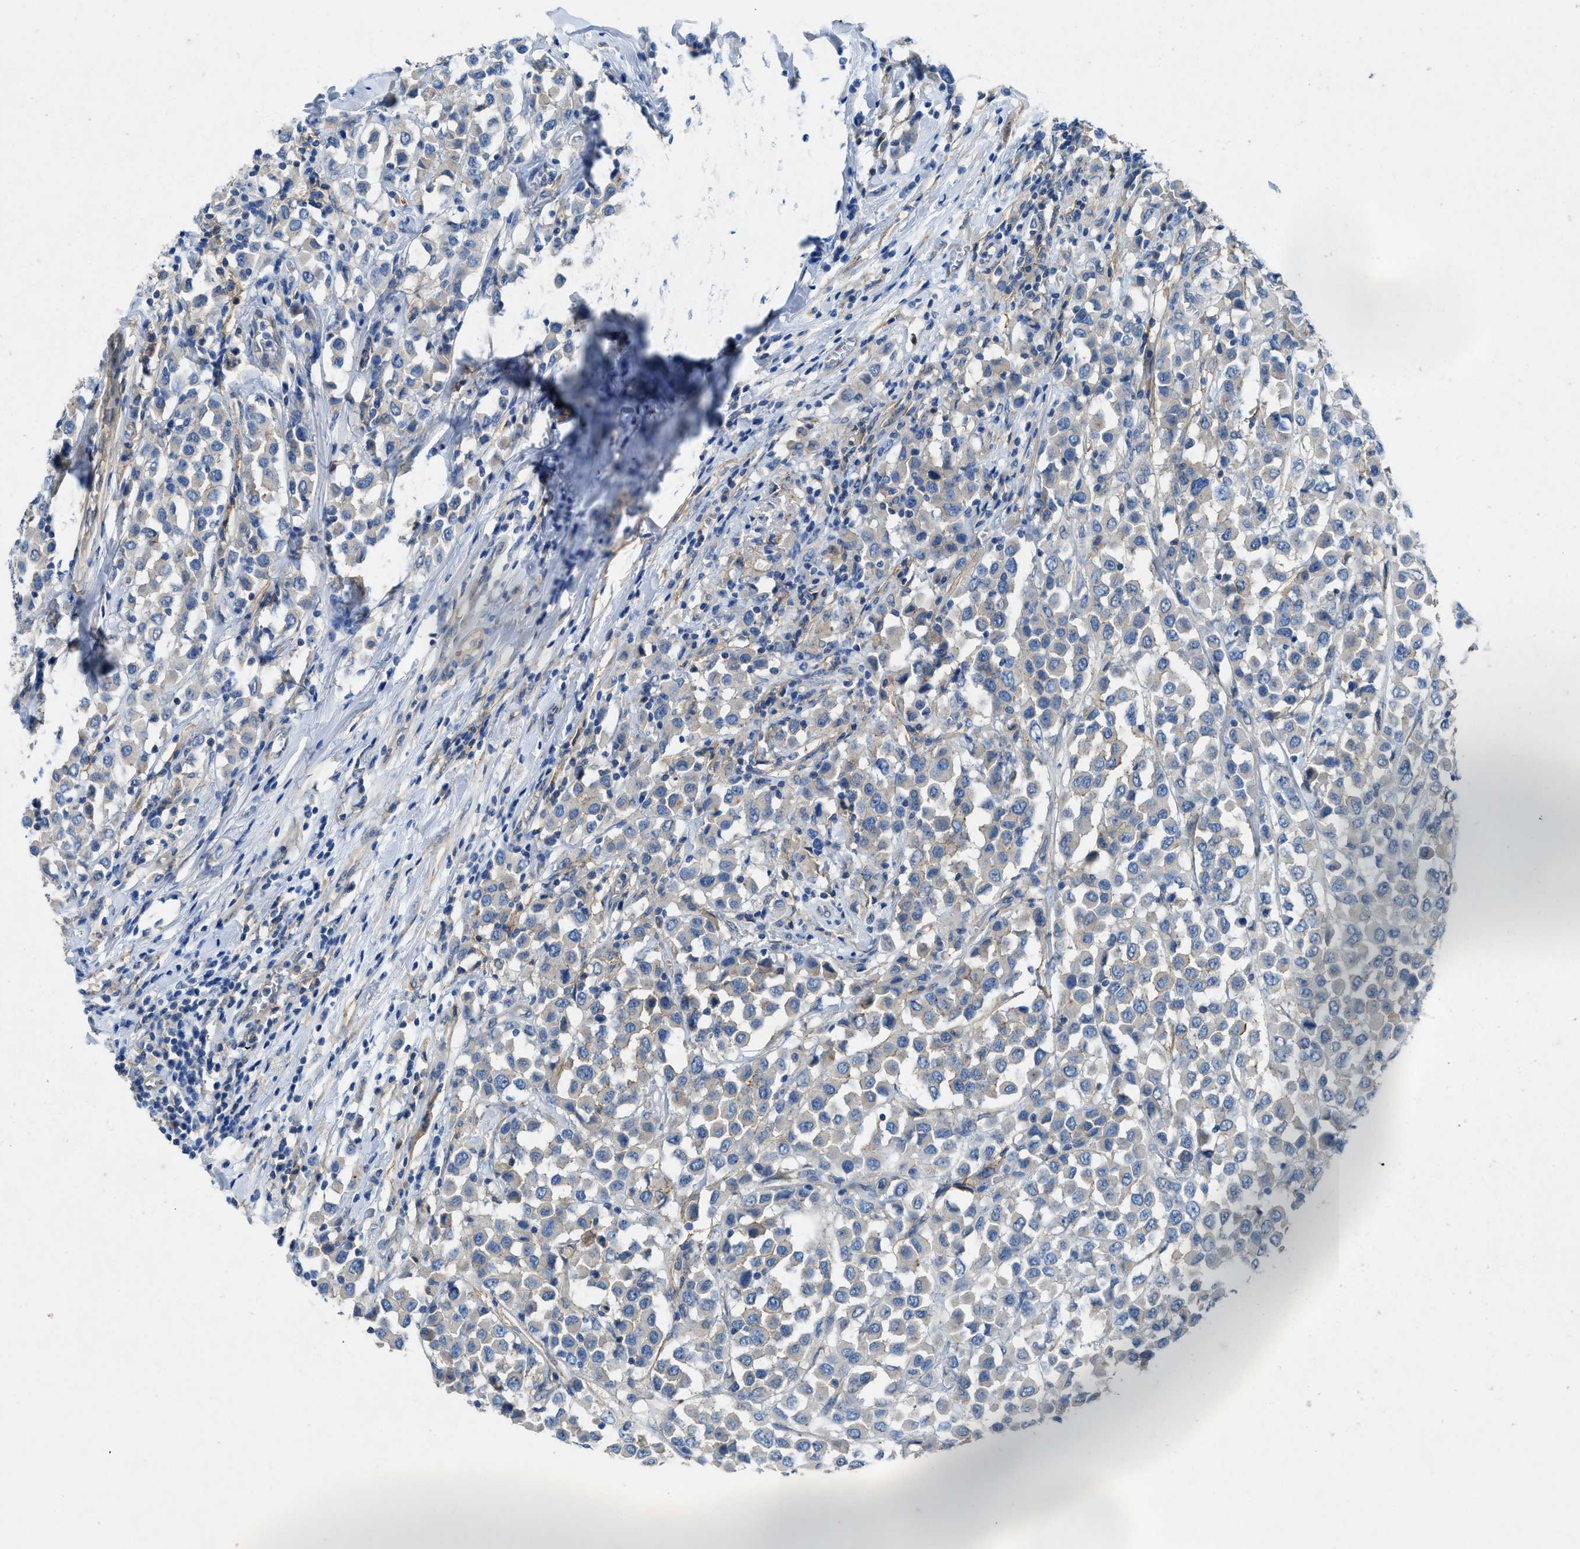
{"staining": {"intensity": "negative", "quantity": "none", "location": "none"}, "tissue": "breast cancer", "cell_type": "Tumor cells", "image_type": "cancer", "snomed": [{"axis": "morphology", "description": "Duct carcinoma"}, {"axis": "topography", "description": "Breast"}], "caption": "DAB (3,3'-diaminobenzidine) immunohistochemical staining of breast cancer (infiltrating ductal carcinoma) shows no significant expression in tumor cells.", "gene": "PTGFRN", "patient": {"sex": "female", "age": 61}}